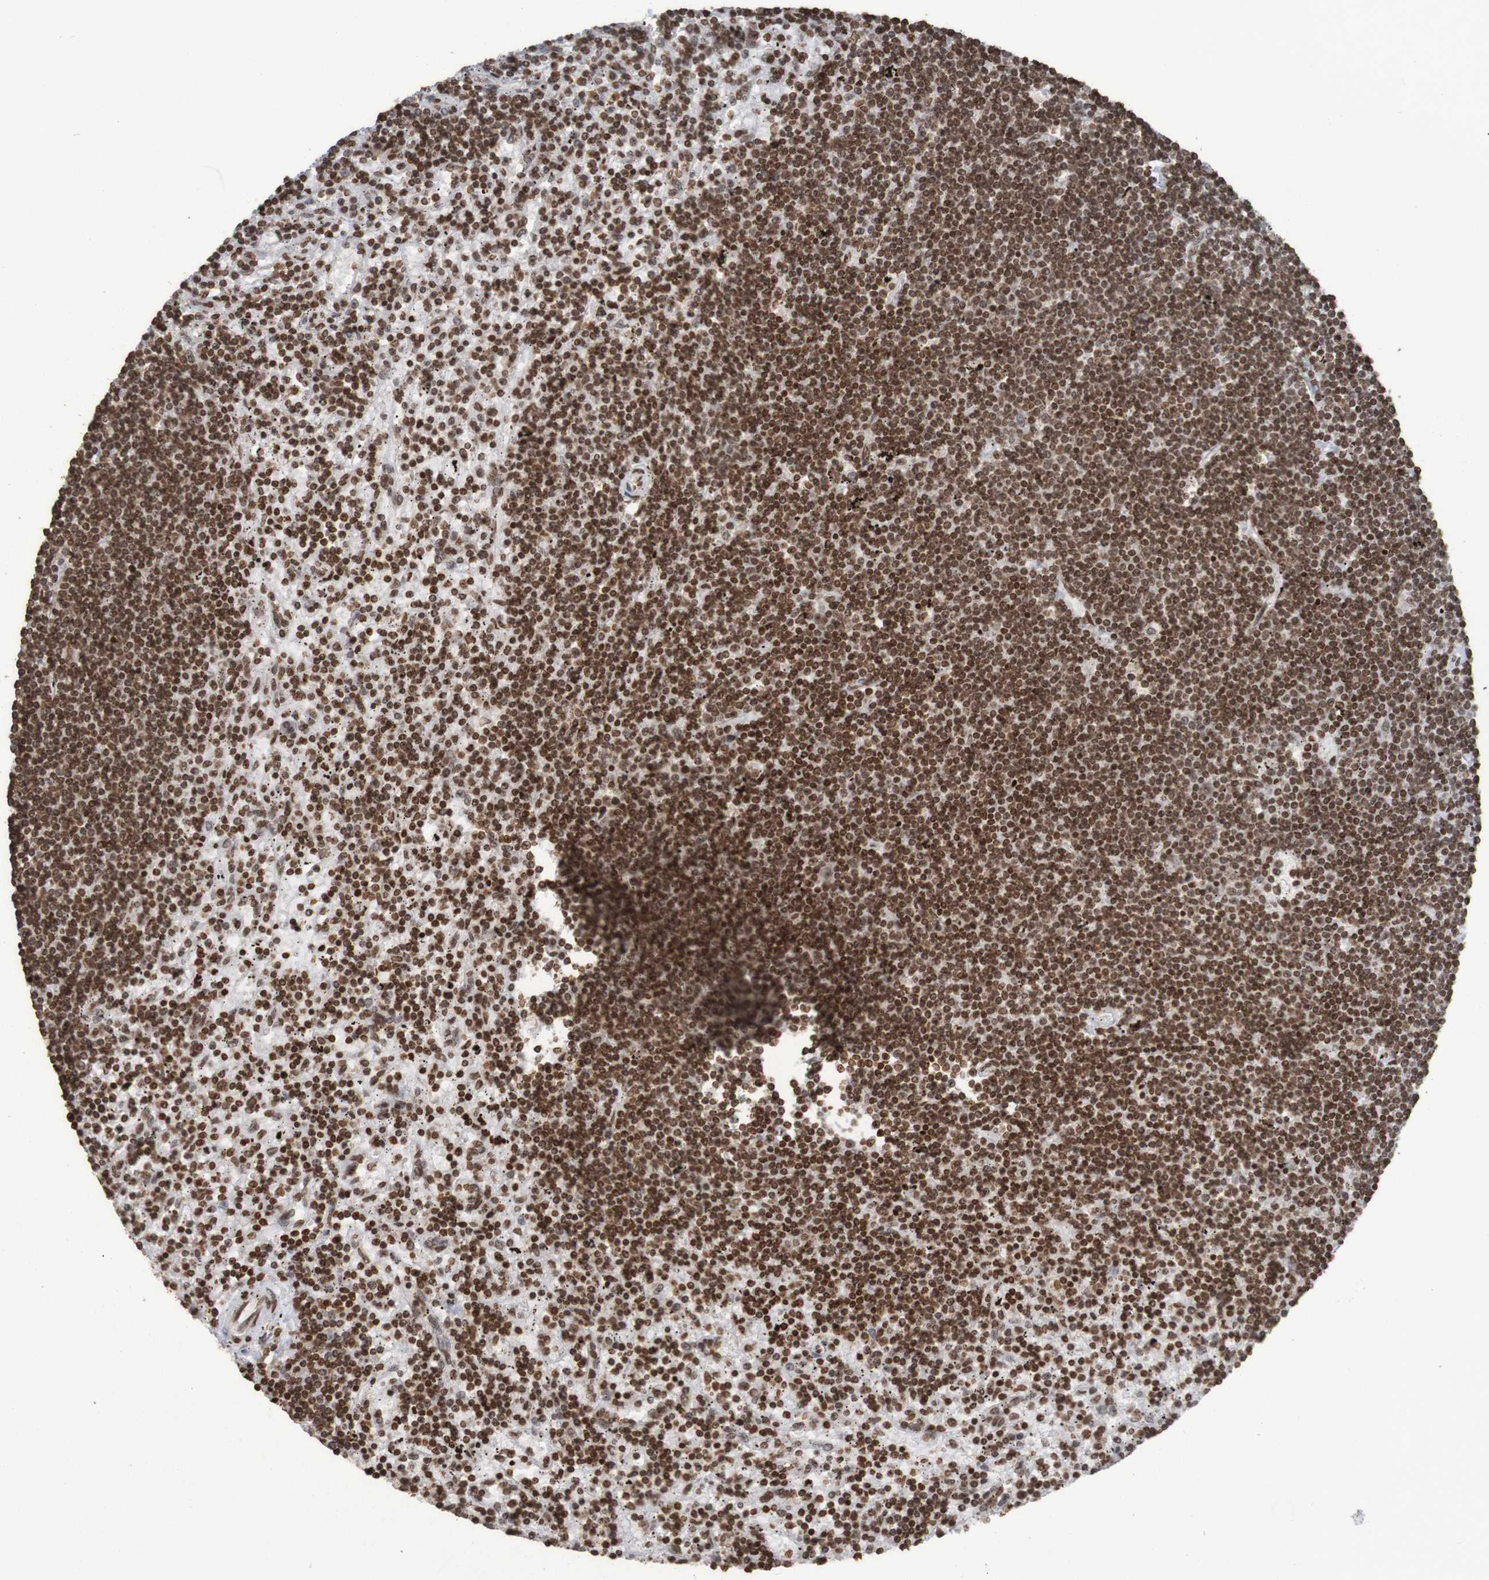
{"staining": {"intensity": "moderate", "quantity": ">75%", "location": "nuclear"}, "tissue": "lymphoma", "cell_type": "Tumor cells", "image_type": "cancer", "snomed": [{"axis": "morphology", "description": "Malignant lymphoma, non-Hodgkin's type, Low grade"}, {"axis": "topography", "description": "Spleen"}], "caption": "DAB immunohistochemical staining of human low-grade malignant lymphoma, non-Hodgkin's type reveals moderate nuclear protein expression in approximately >75% of tumor cells.", "gene": "GFI1", "patient": {"sex": "male", "age": 76}}